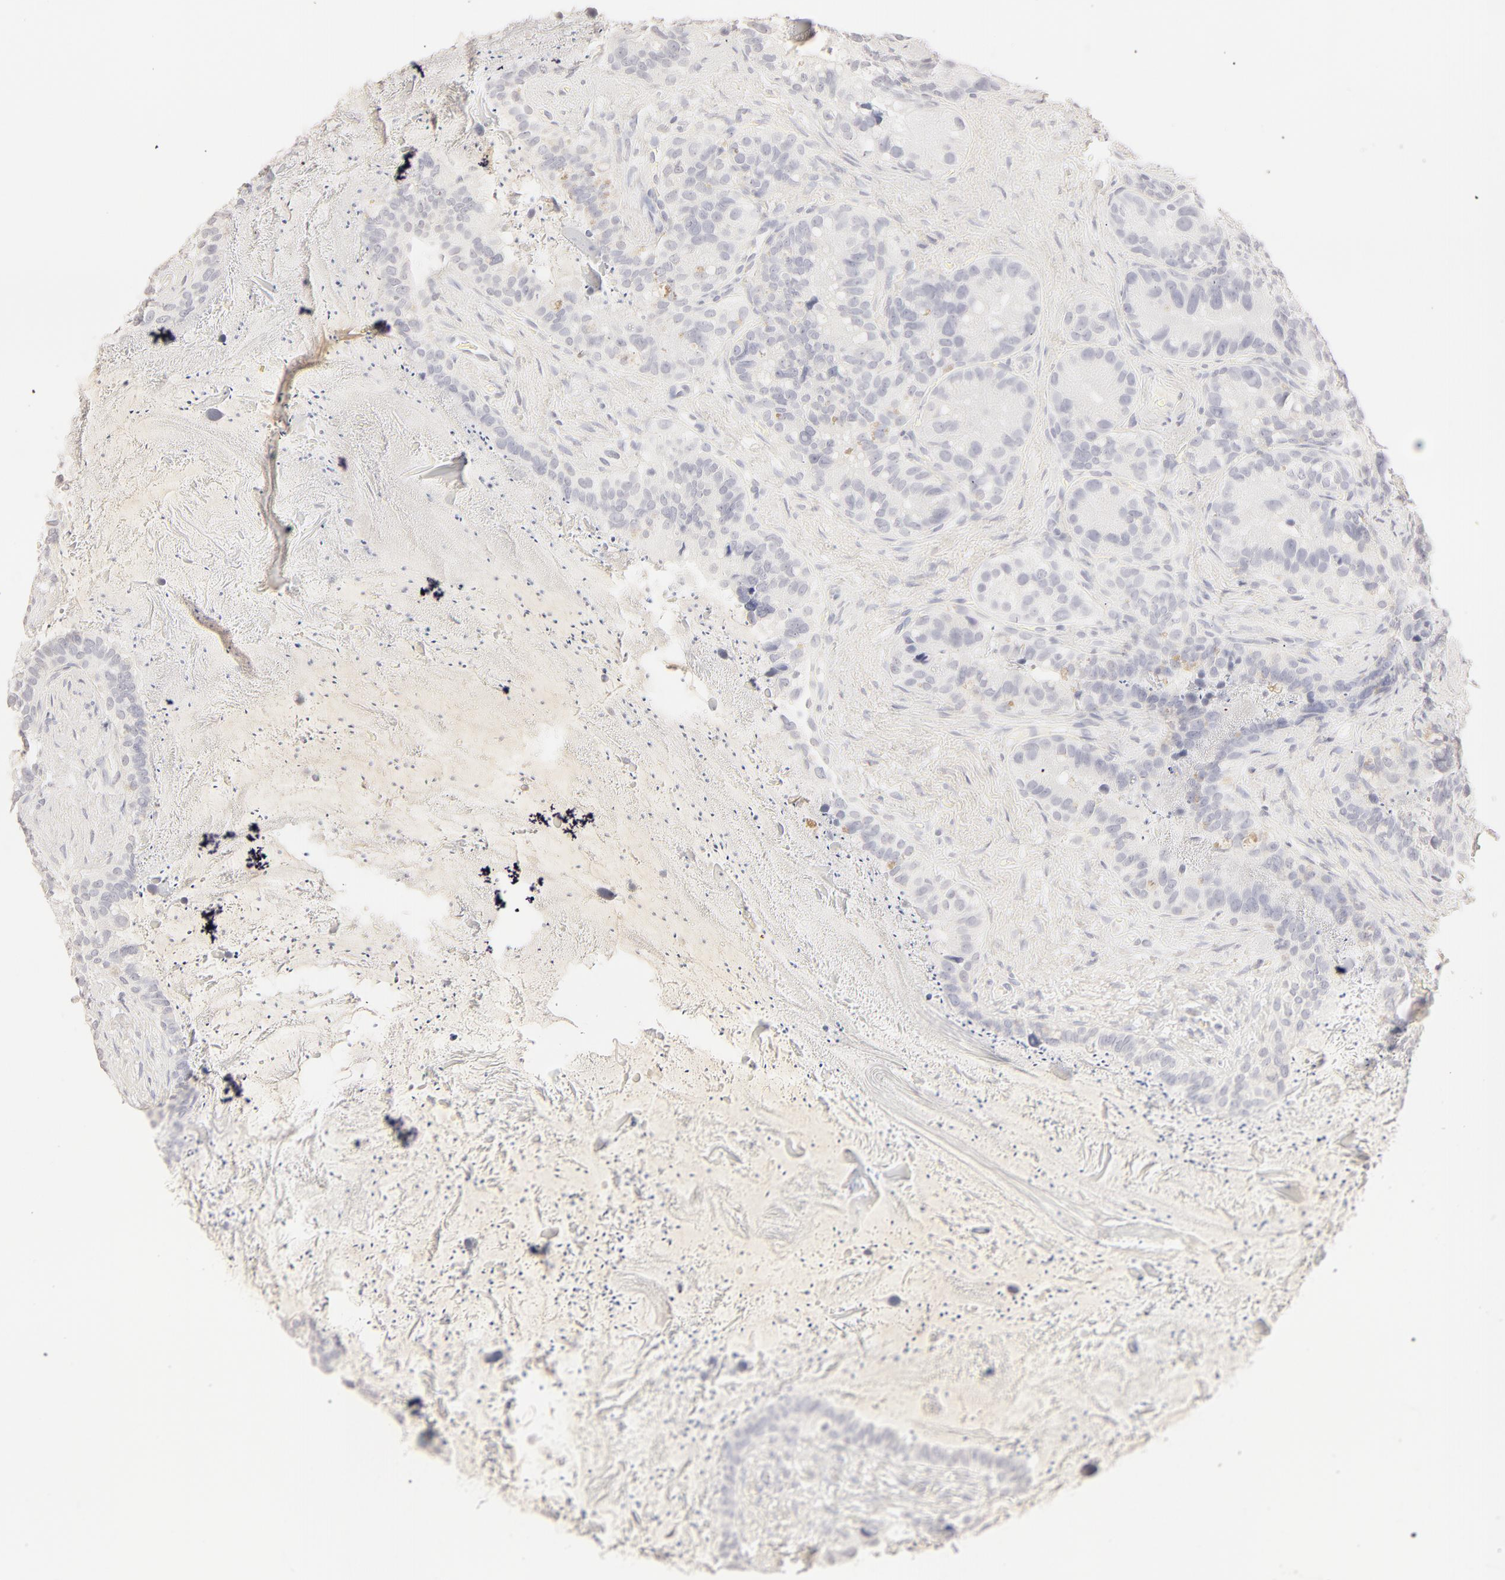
{"staining": {"intensity": "negative", "quantity": "none", "location": "none"}, "tissue": "seminal vesicle", "cell_type": "Glandular cells", "image_type": "normal", "snomed": [{"axis": "morphology", "description": "Normal tissue, NOS"}, {"axis": "topography", "description": "Seminal veicle"}], "caption": "Image shows no protein staining in glandular cells of normal seminal vesicle. (DAB IHC, high magnification).", "gene": "LGALS7B", "patient": {"sex": "male", "age": 63}}